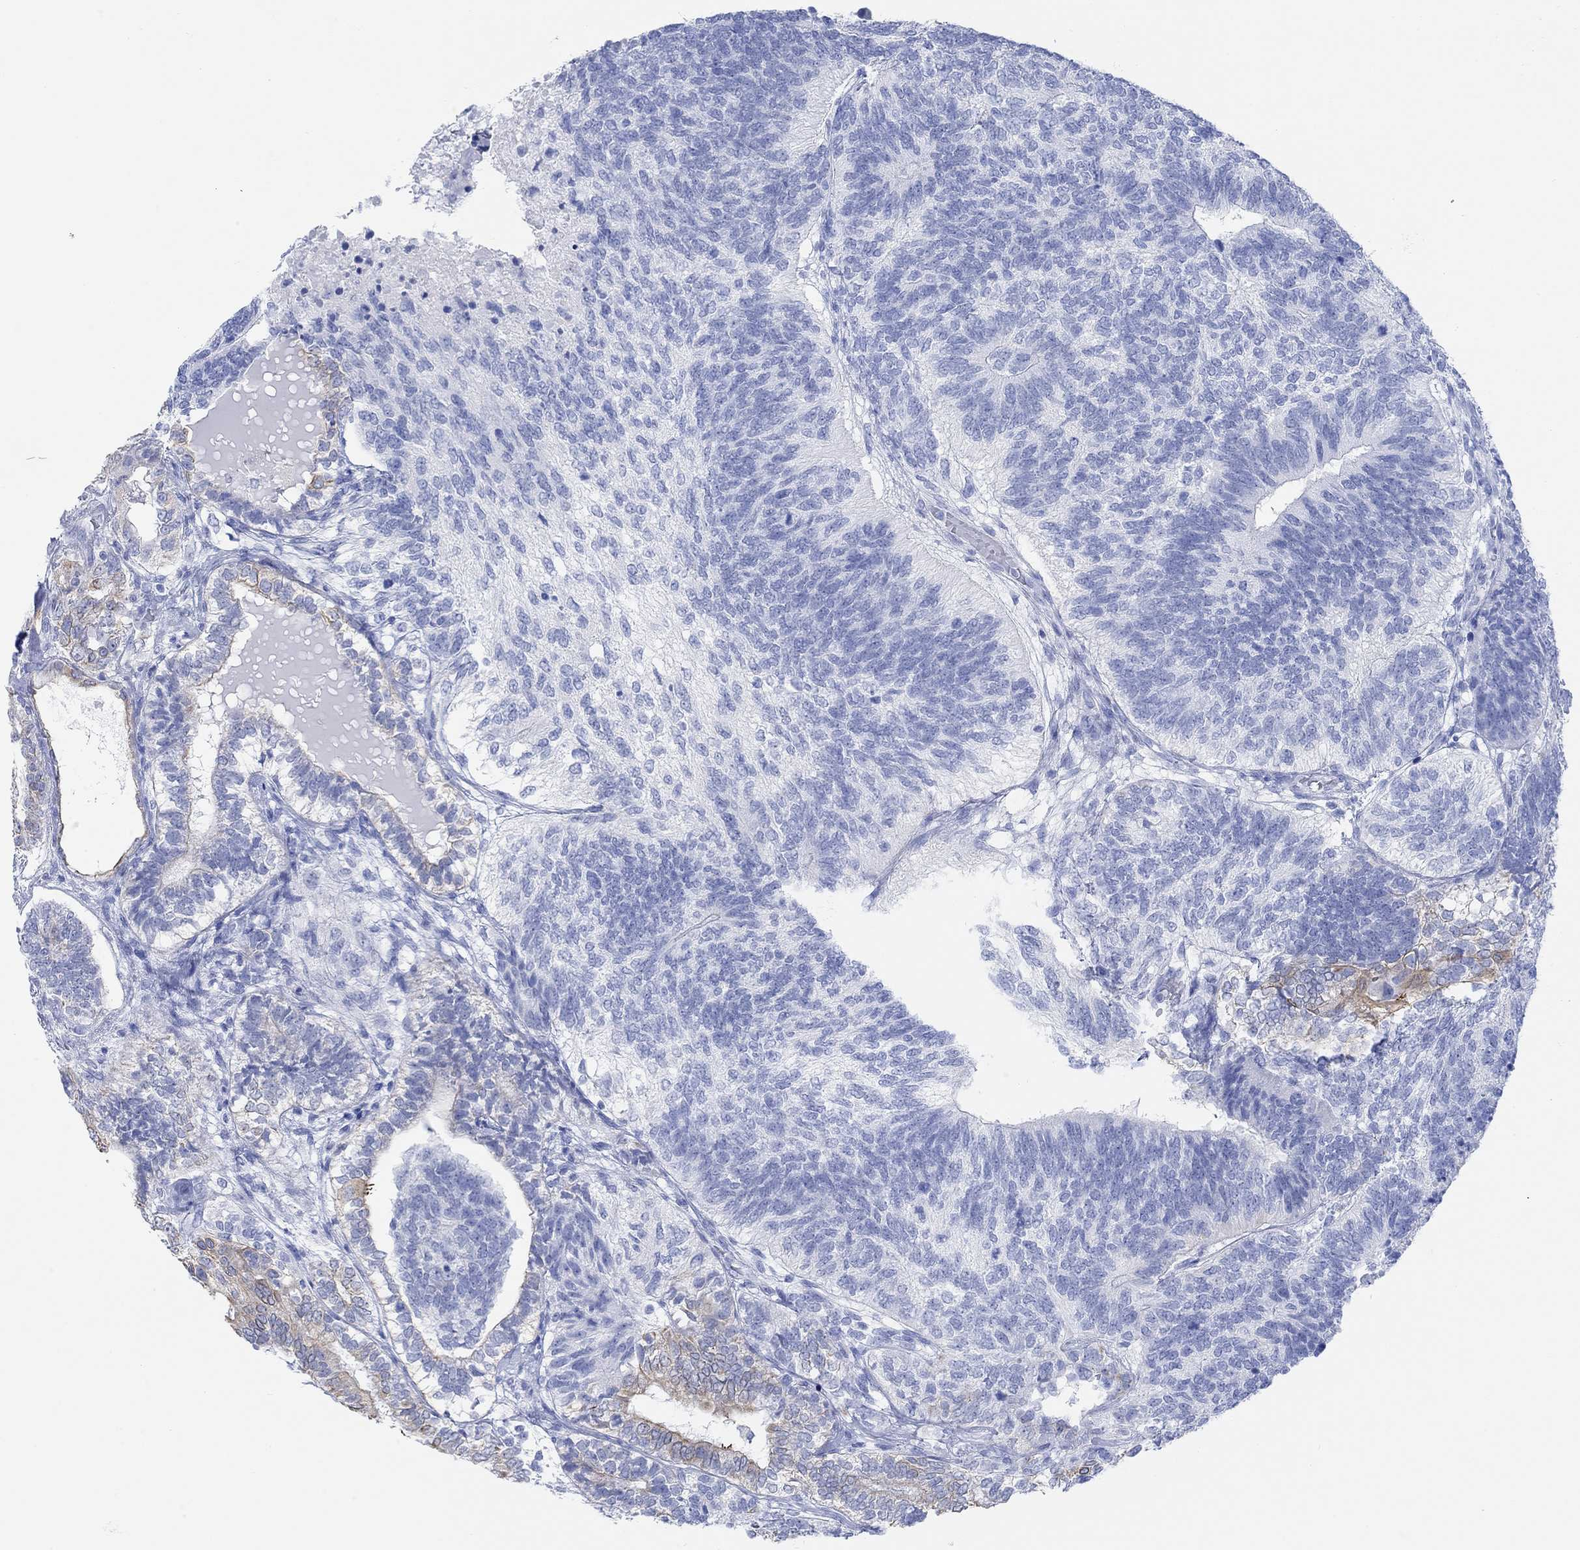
{"staining": {"intensity": "weak", "quantity": "<25%", "location": "cytoplasmic/membranous"}, "tissue": "testis cancer", "cell_type": "Tumor cells", "image_type": "cancer", "snomed": [{"axis": "morphology", "description": "Seminoma, NOS"}, {"axis": "morphology", "description": "Carcinoma, Embryonal, NOS"}, {"axis": "topography", "description": "Testis"}], "caption": "Testis cancer (embryonal carcinoma) was stained to show a protein in brown. There is no significant positivity in tumor cells.", "gene": "AK8", "patient": {"sex": "male", "age": 41}}